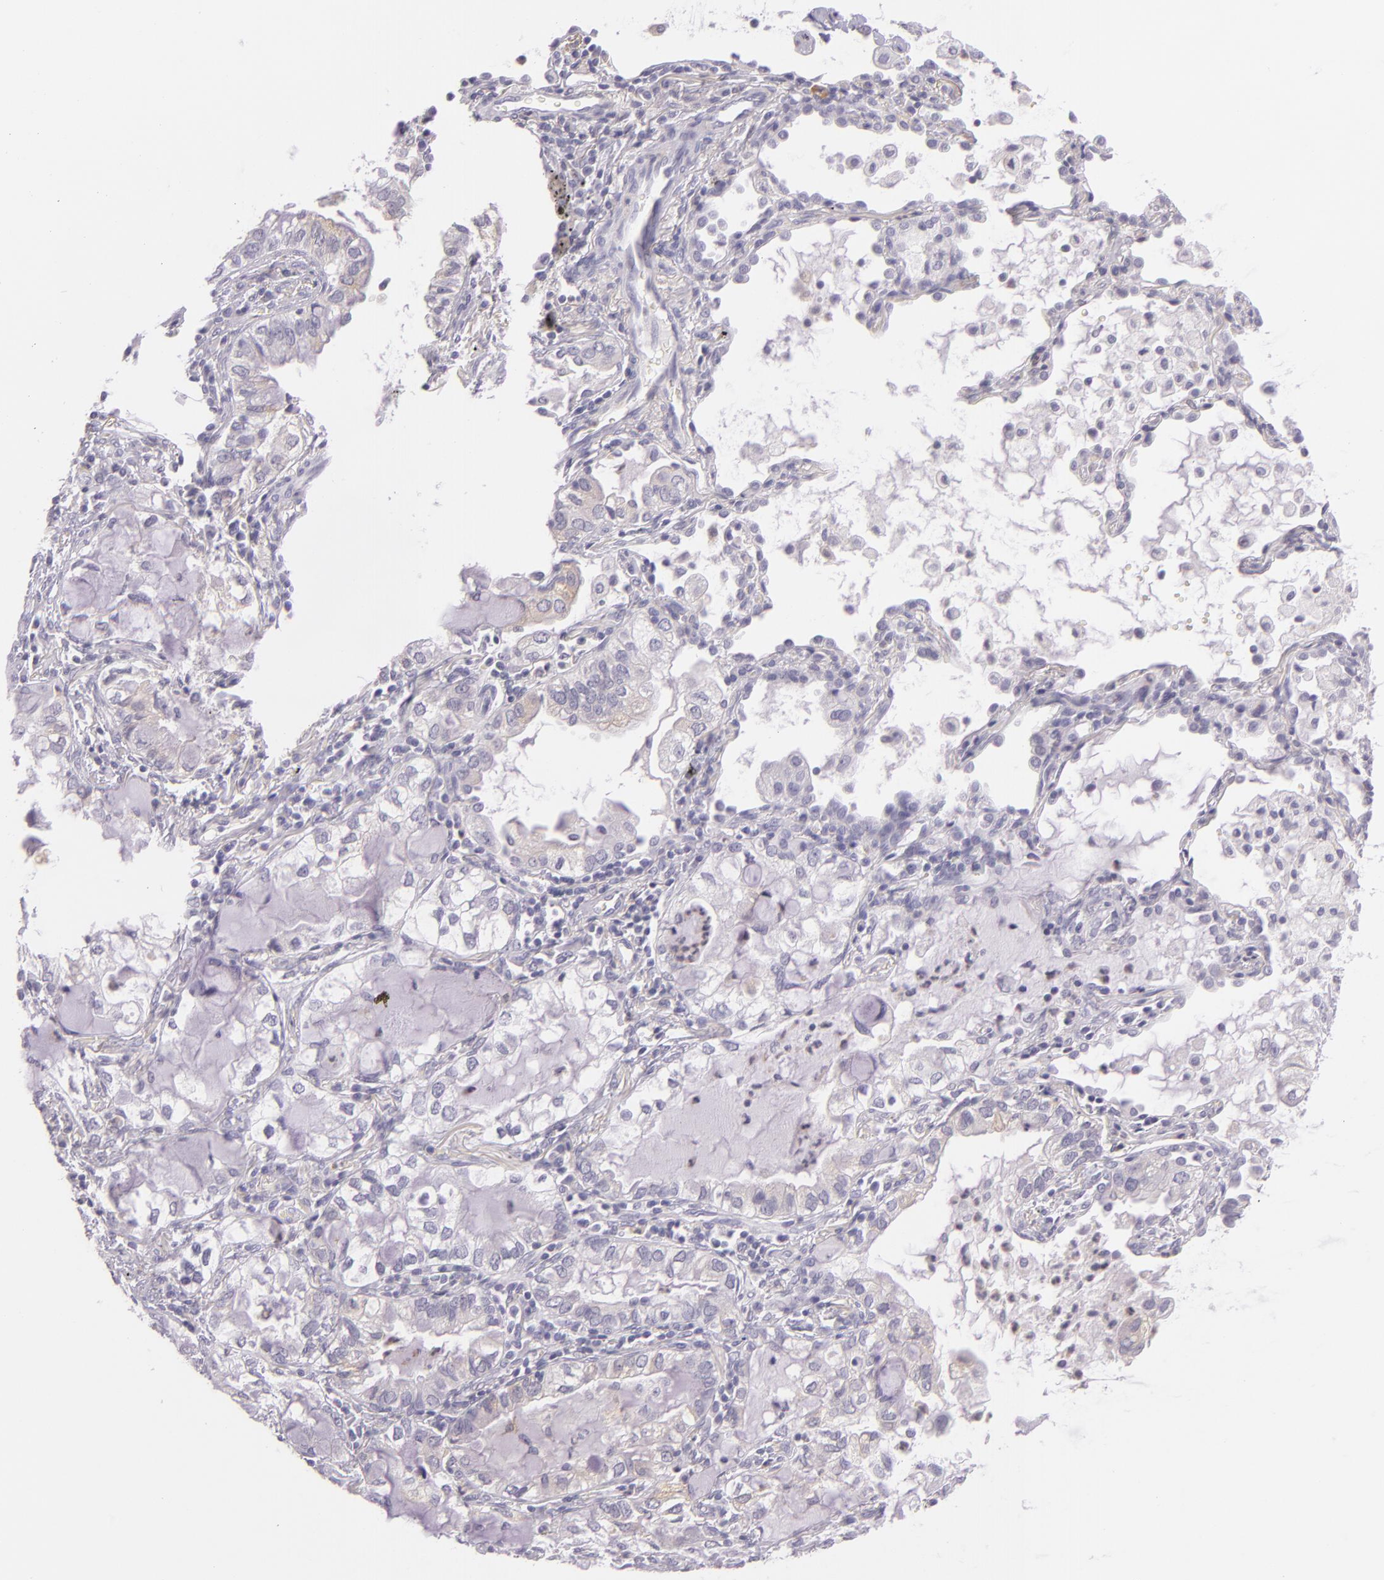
{"staining": {"intensity": "negative", "quantity": "none", "location": "none"}, "tissue": "lung cancer", "cell_type": "Tumor cells", "image_type": "cancer", "snomed": [{"axis": "morphology", "description": "Adenocarcinoma, NOS"}, {"axis": "topography", "description": "Lung"}], "caption": "A high-resolution micrograph shows IHC staining of lung cancer (adenocarcinoma), which displays no significant positivity in tumor cells. (DAB (3,3'-diaminobenzidine) immunohistochemistry with hematoxylin counter stain).", "gene": "CBS", "patient": {"sex": "female", "age": 50}}